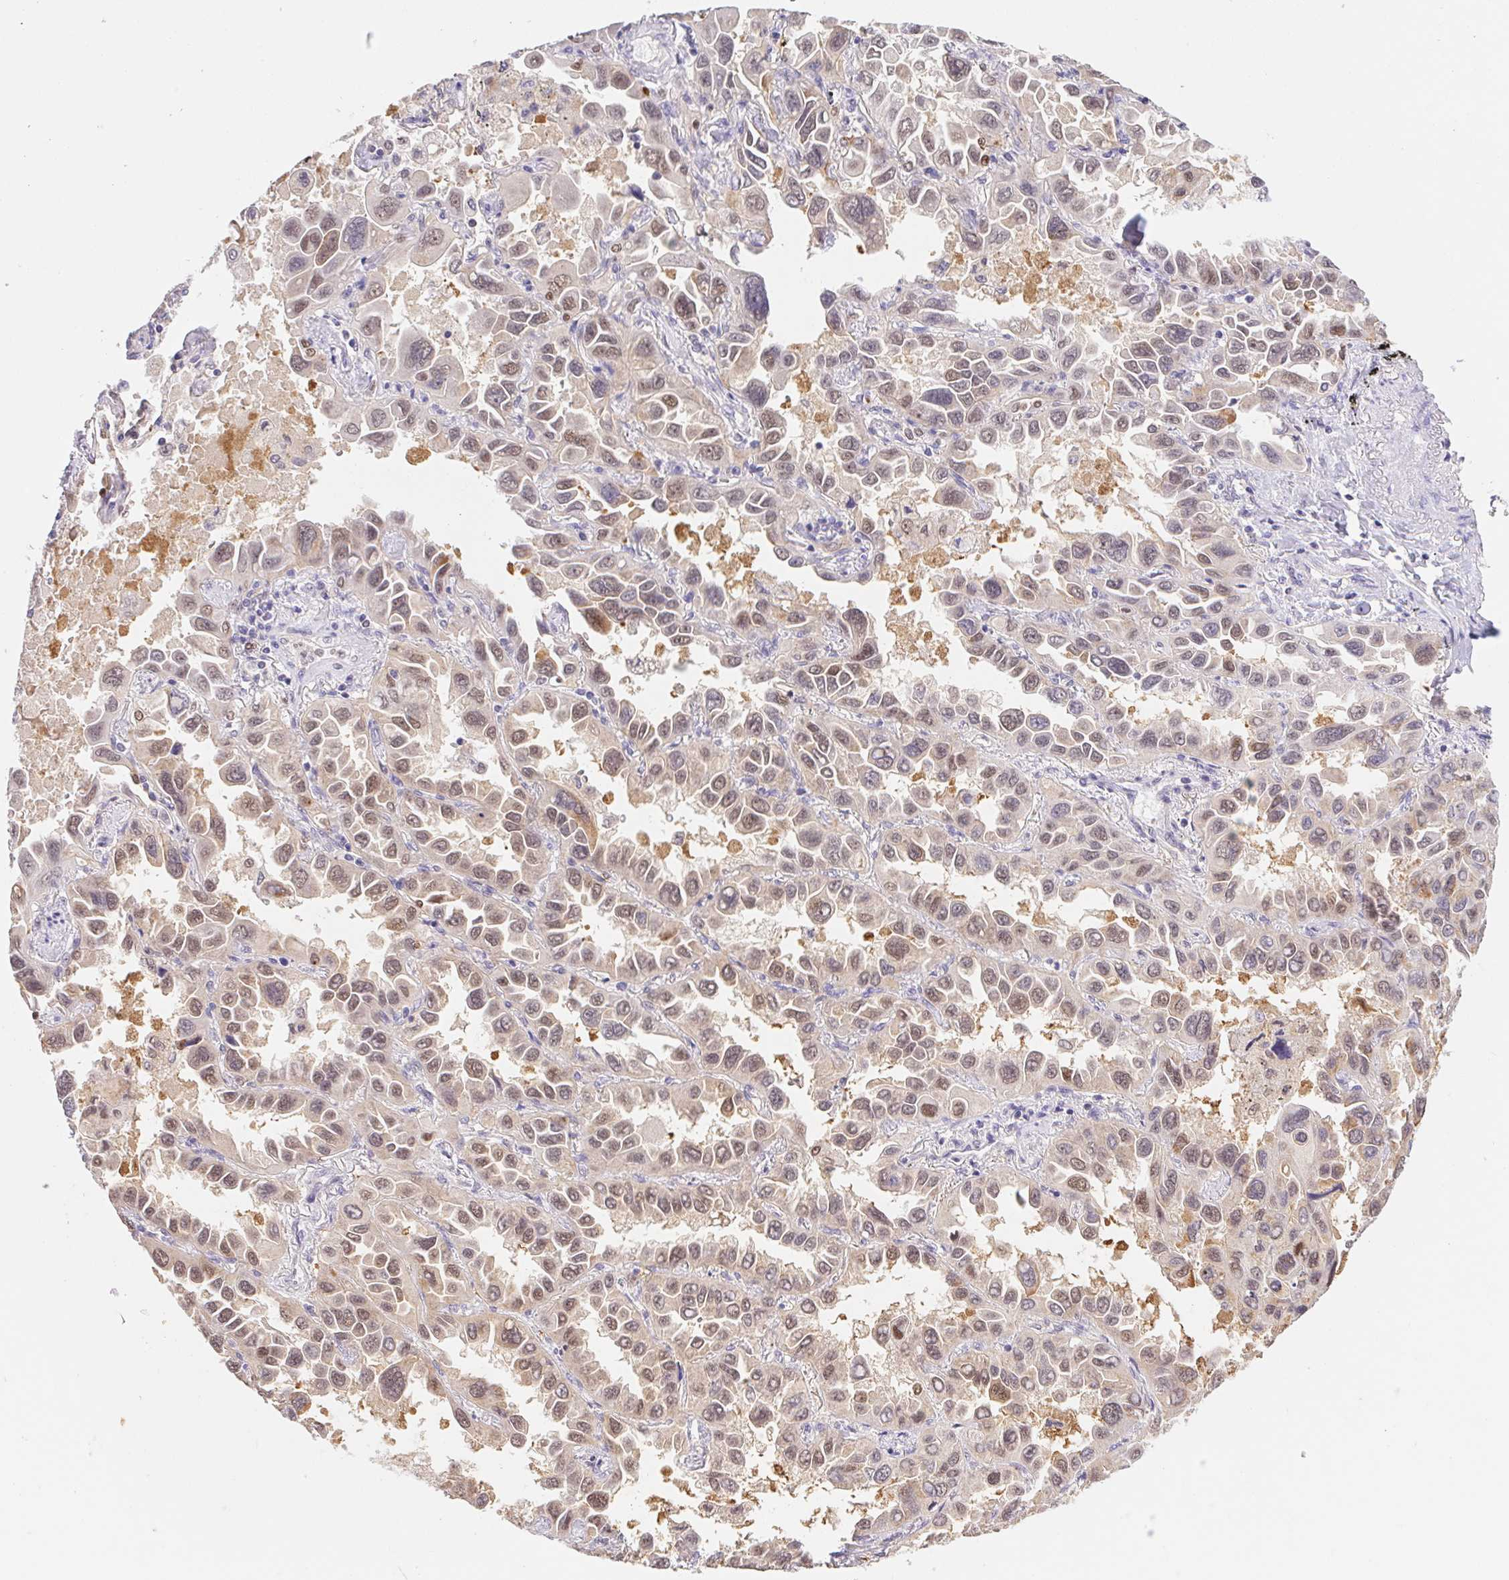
{"staining": {"intensity": "weak", "quantity": "25%-75%", "location": "nuclear"}, "tissue": "lung cancer", "cell_type": "Tumor cells", "image_type": "cancer", "snomed": [{"axis": "morphology", "description": "Adenocarcinoma, NOS"}, {"axis": "topography", "description": "Lung"}], "caption": "IHC photomicrograph of neoplastic tissue: human lung cancer (adenocarcinoma) stained using immunohistochemistry (IHC) displays low levels of weak protein expression localized specifically in the nuclear of tumor cells, appearing as a nuclear brown color.", "gene": "L3MBTL4", "patient": {"sex": "male", "age": 64}}